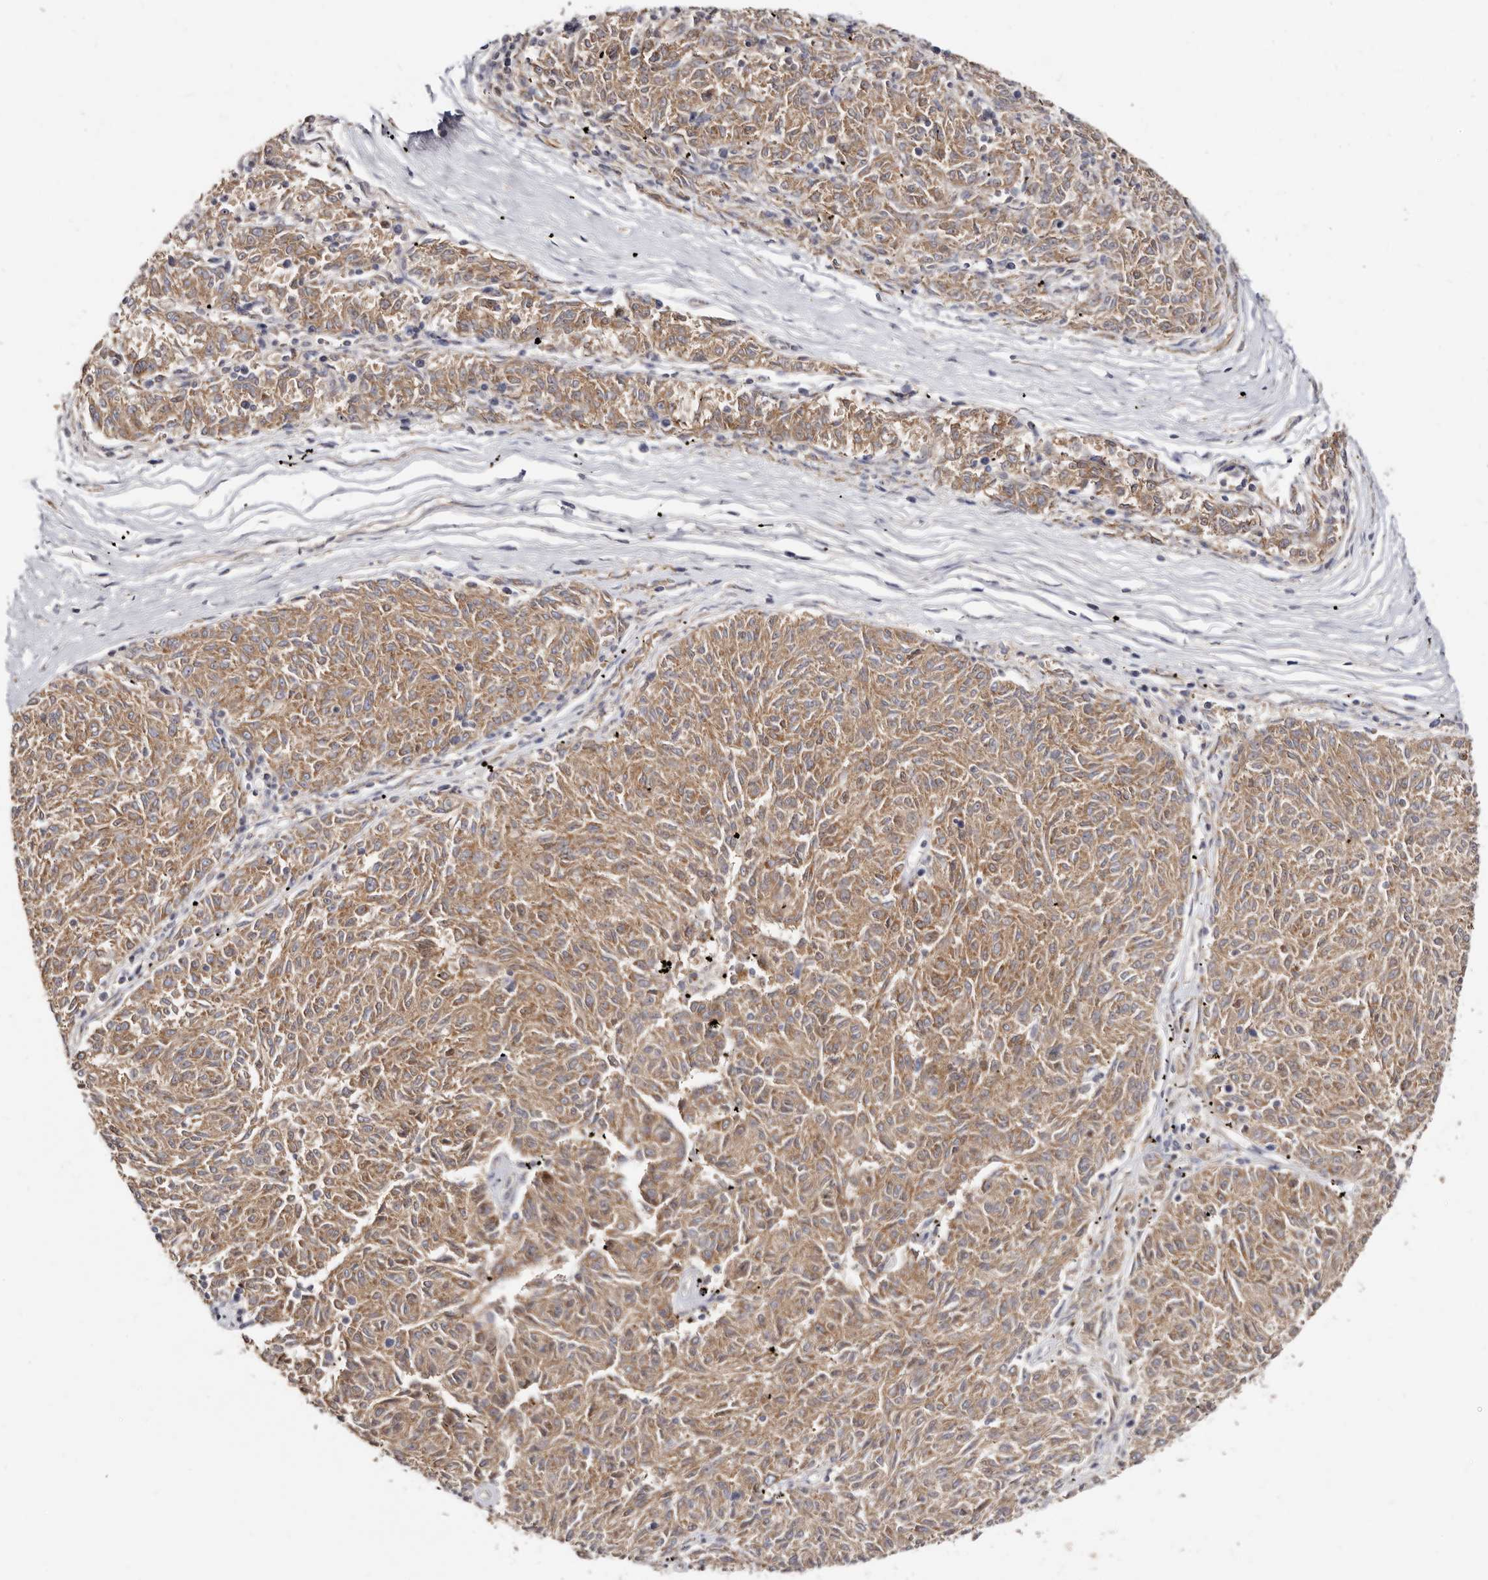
{"staining": {"intensity": "moderate", "quantity": ">75%", "location": "cytoplasmic/membranous"}, "tissue": "melanoma", "cell_type": "Tumor cells", "image_type": "cancer", "snomed": [{"axis": "morphology", "description": "Malignant melanoma, NOS"}, {"axis": "topography", "description": "Skin"}], "caption": "Tumor cells reveal medium levels of moderate cytoplasmic/membranous staining in about >75% of cells in melanoma. The staining was performed using DAB (3,3'-diaminobenzidine), with brown indicating positive protein expression. Nuclei are stained blue with hematoxylin.", "gene": "BAIAP2L1", "patient": {"sex": "female", "age": 72}}